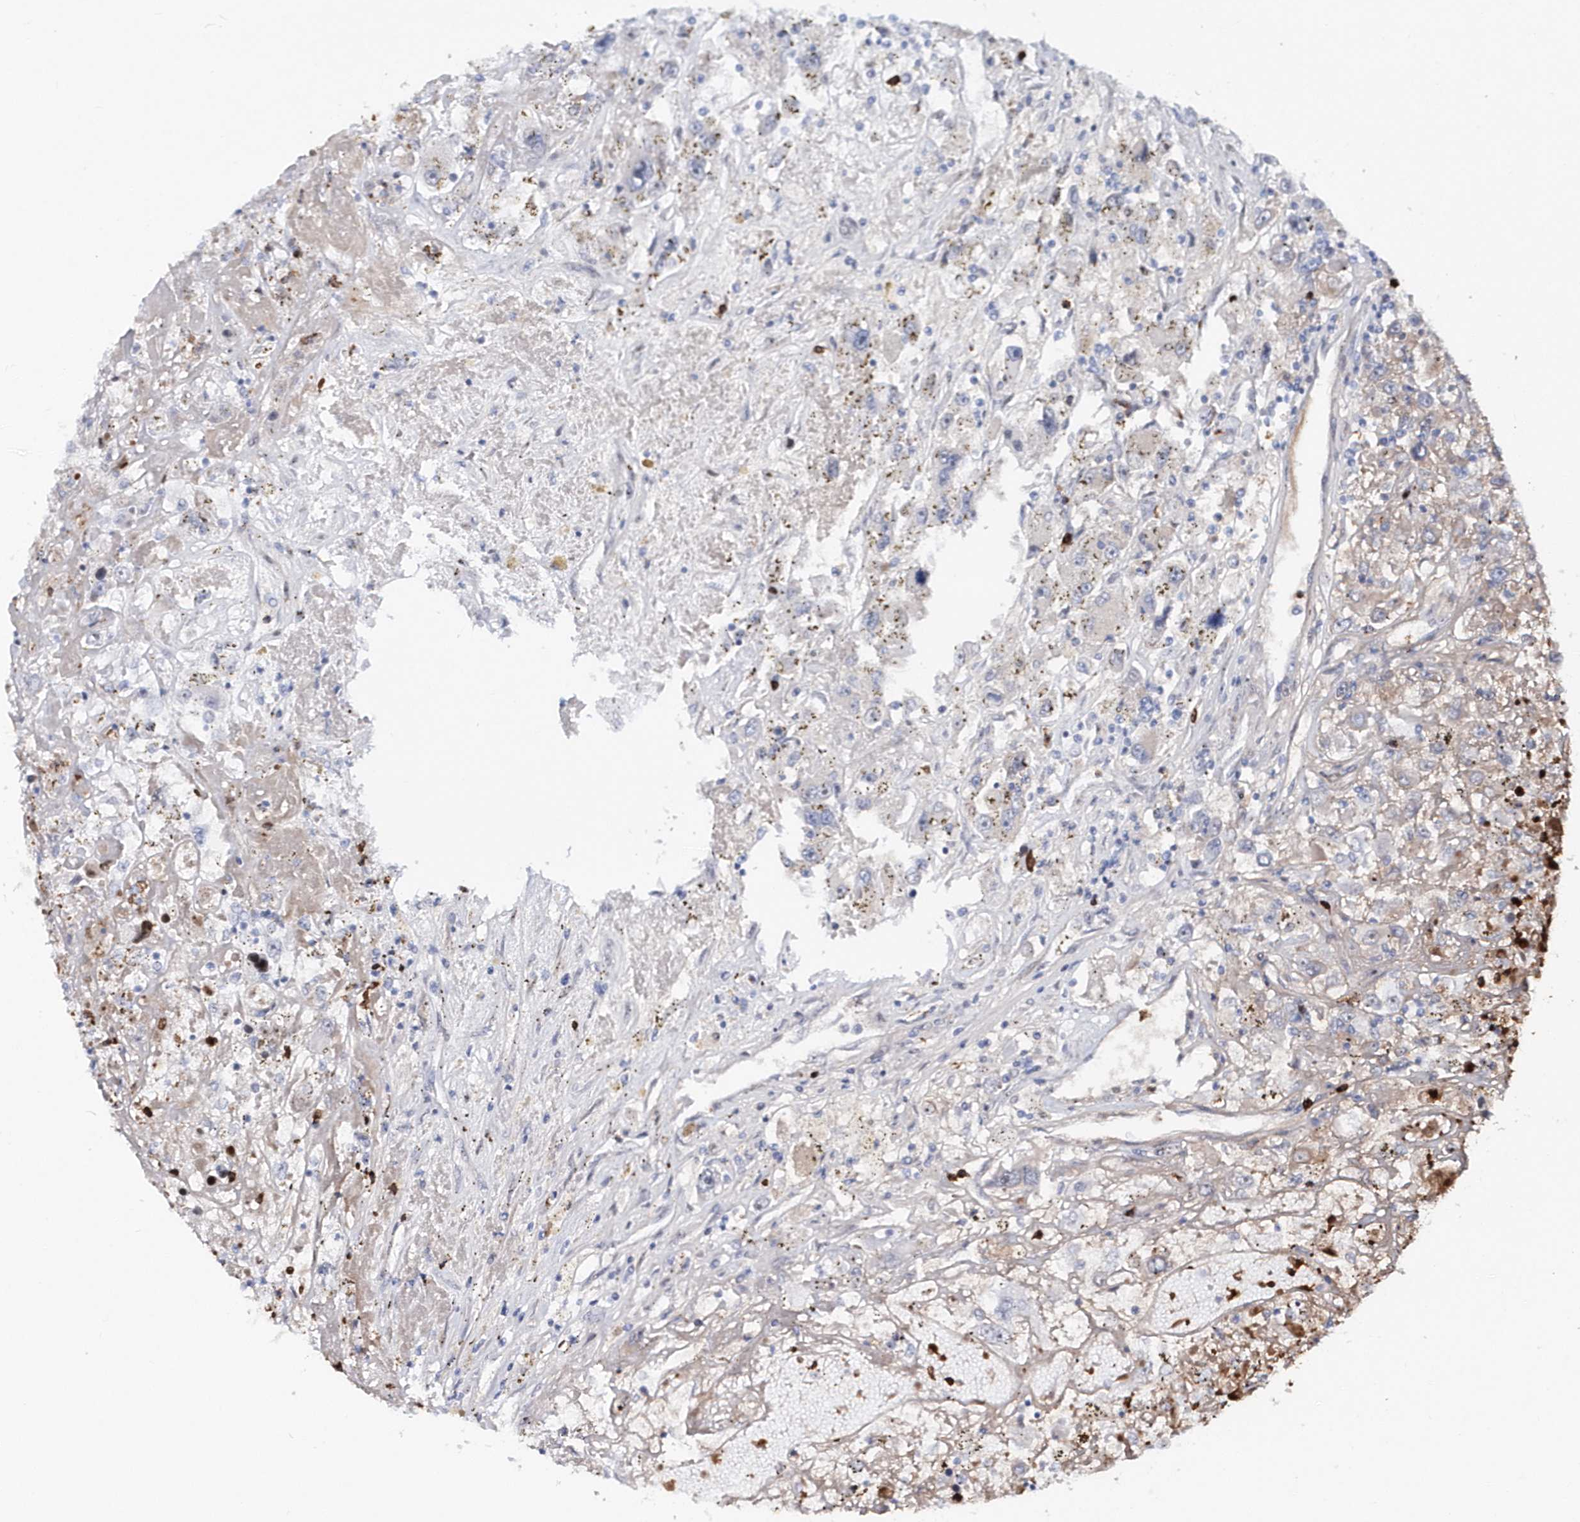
{"staining": {"intensity": "negative", "quantity": "none", "location": "none"}, "tissue": "renal cancer", "cell_type": "Tumor cells", "image_type": "cancer", "snomed": [{"axis": "morphology", "description": "Adenocarcinoma, NOS"}, {"axis": "topography", "description": "Kidney"}], "caption": "Immunohistochemical staining of renal adenocarcinoma shows no significant expression in tumor cells.", "gene": "ASCL4", "patient": {"sex": "female", "age": 52}}